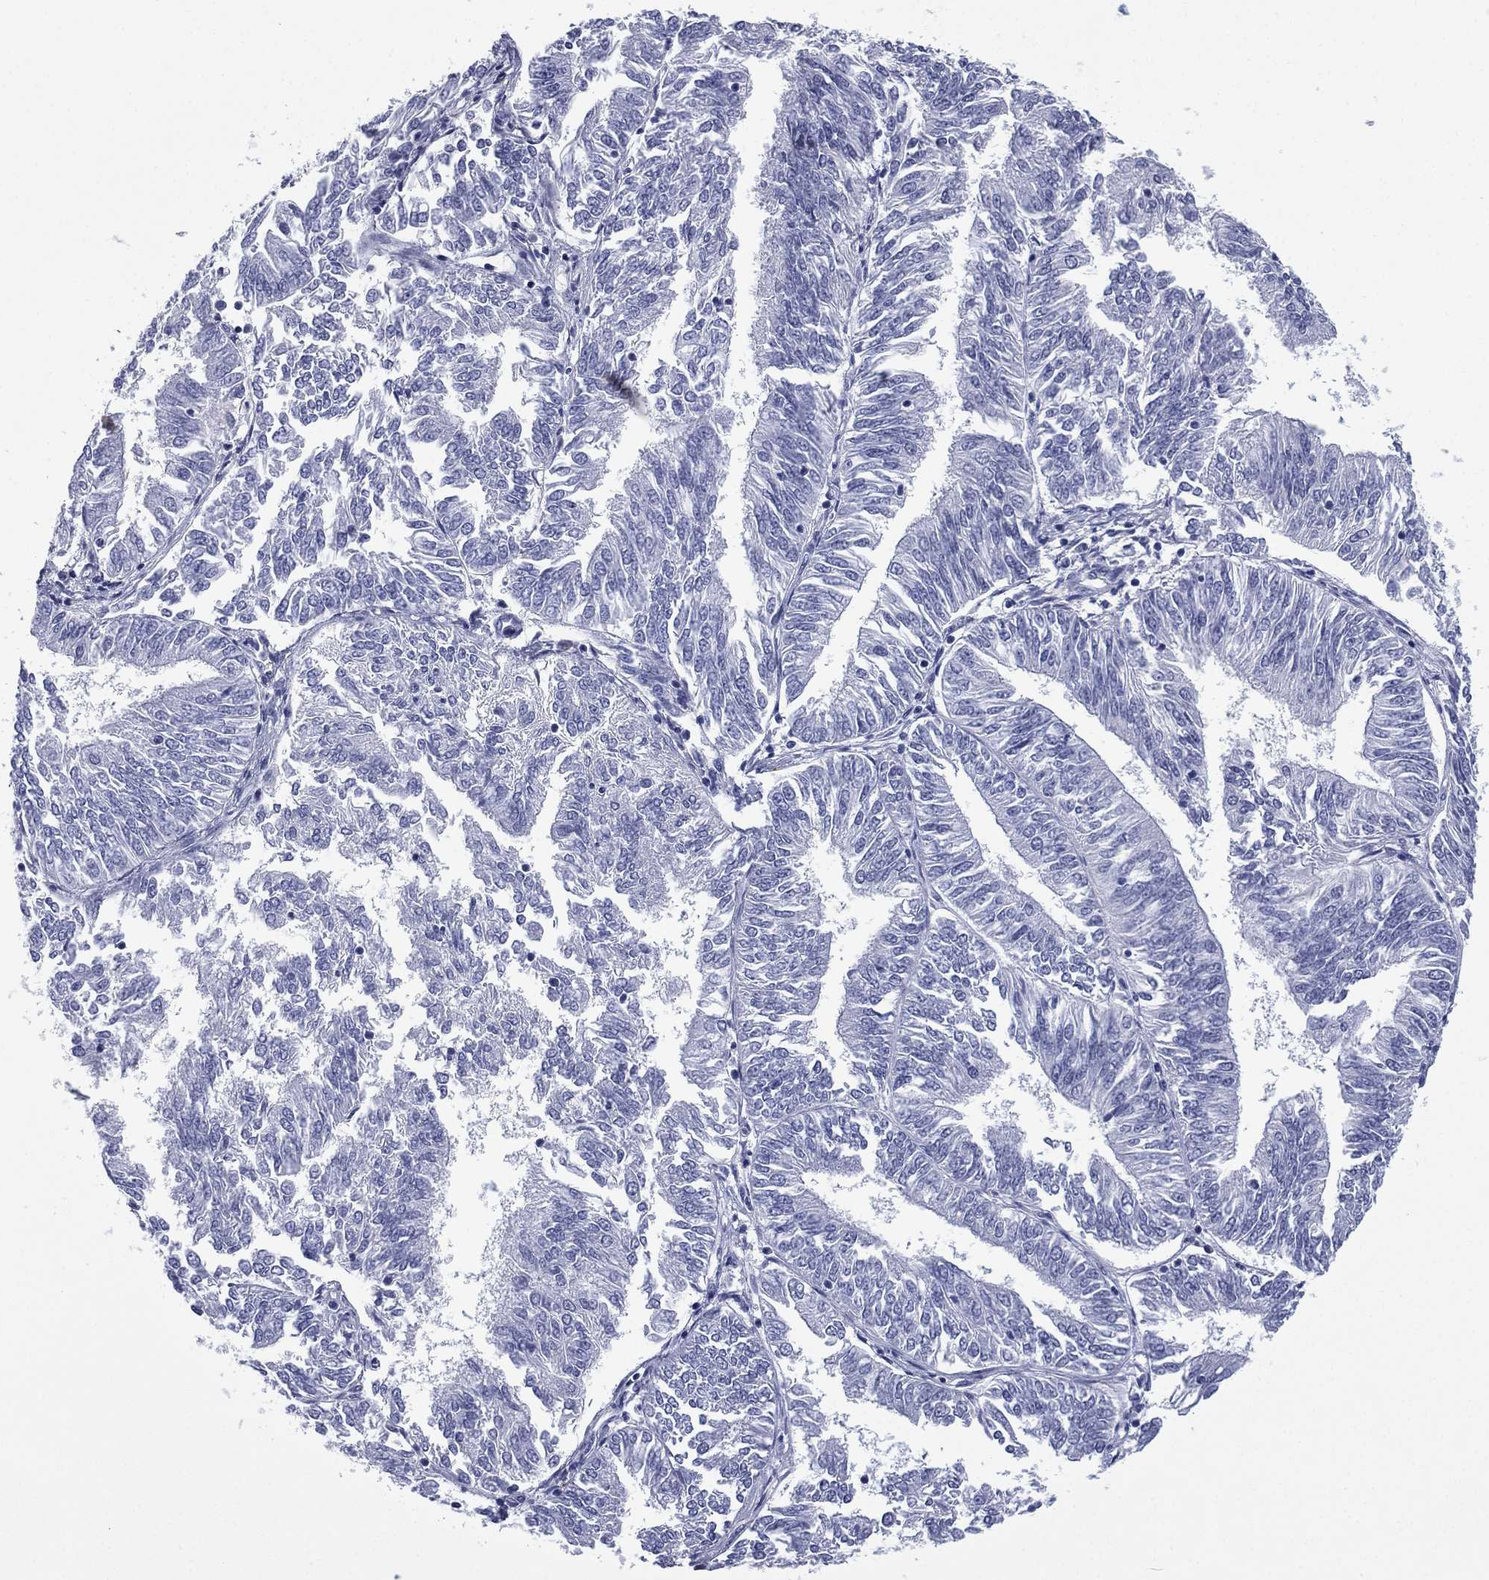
{"staining": {"intensity": "negative", "quantity": "none", "location": "none"}, "tissue": "endometrial cancer", "cell_type": "Tumor cells", "image_type": "cancer", "snomed": [{"axis": "morphology", "description": "Adenocarcinoma, NOS"}, {"axis": "topography", "description": "Endometrium"}], "caption": "An immunohistochemistry (IHC) image of endometrial cancer is shown. There is no staining in tumor cells of endometrial cancer.", "gene": "CAVIN3", "patient": {"sex": "female", "age": 58}}